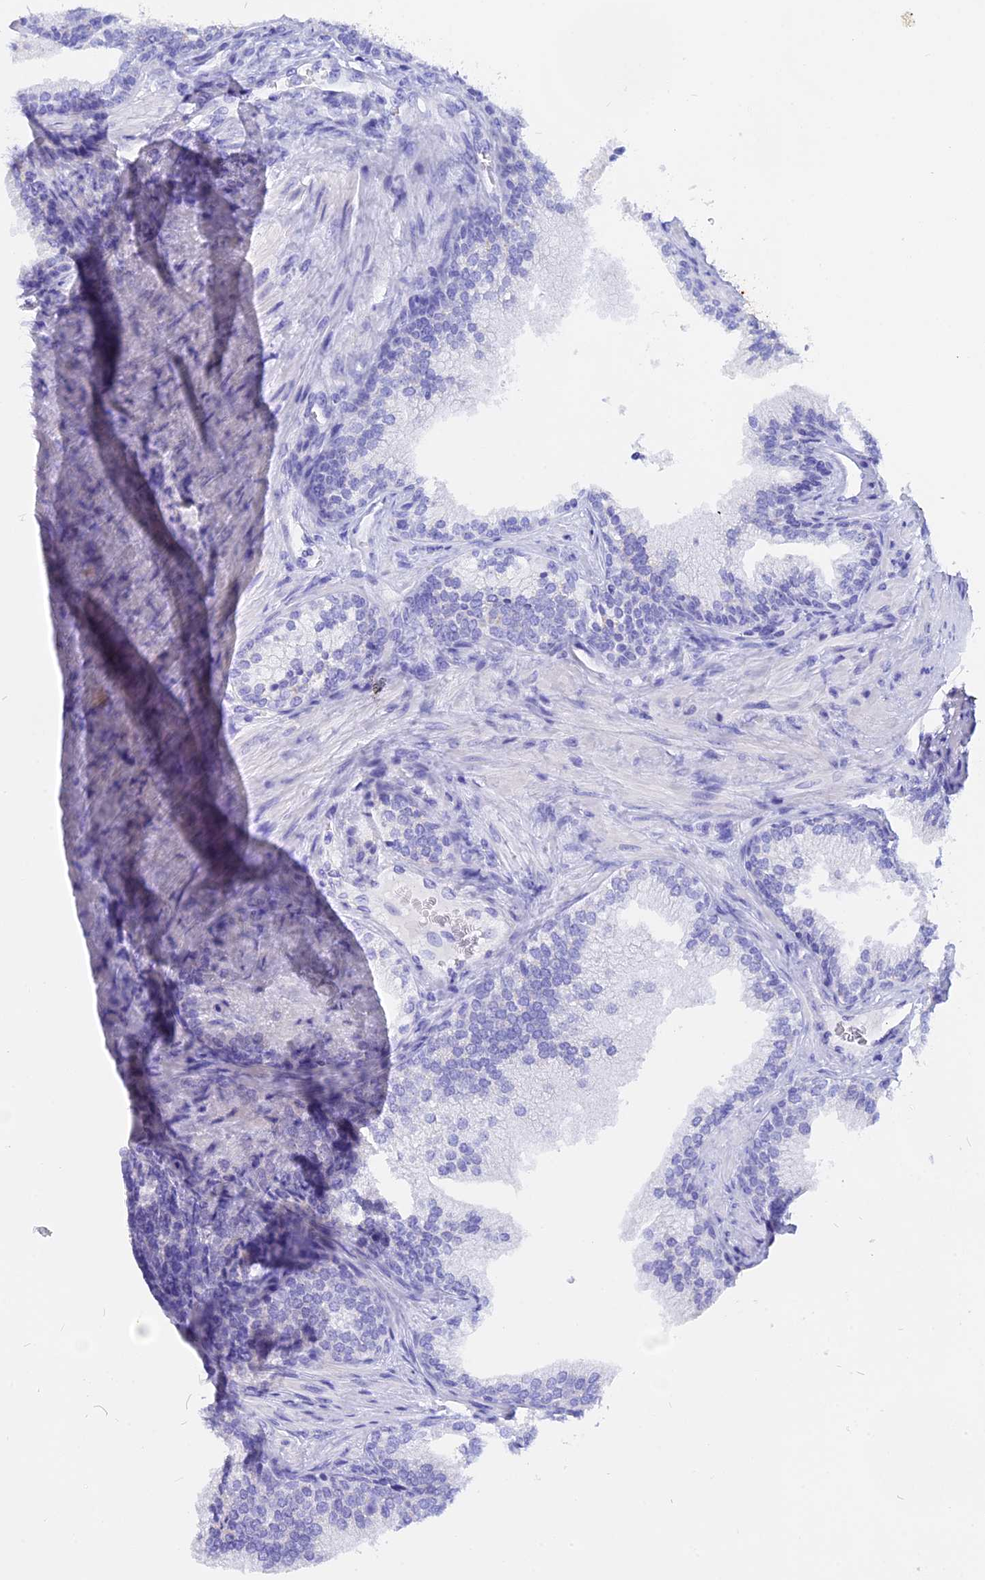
{"staining": {"intensity": "negative", "quantity": "none", "location": "none"}, "tissue": "prostate", "cell_type": "Glandular cells", "image_type": "normal", "snomed": [{"axis": "morphology", "description": "Normal tissue, NOS"}, {"axis": "topography", "description": "Prostate"}], "caption": "IHC photomicrograph of unremarkable human prostate stained for a protein (brown), which demonstrates no staining in glandular cells.", "gene": "ISCA1", "patient": {"sex": "male", "age": 76}}